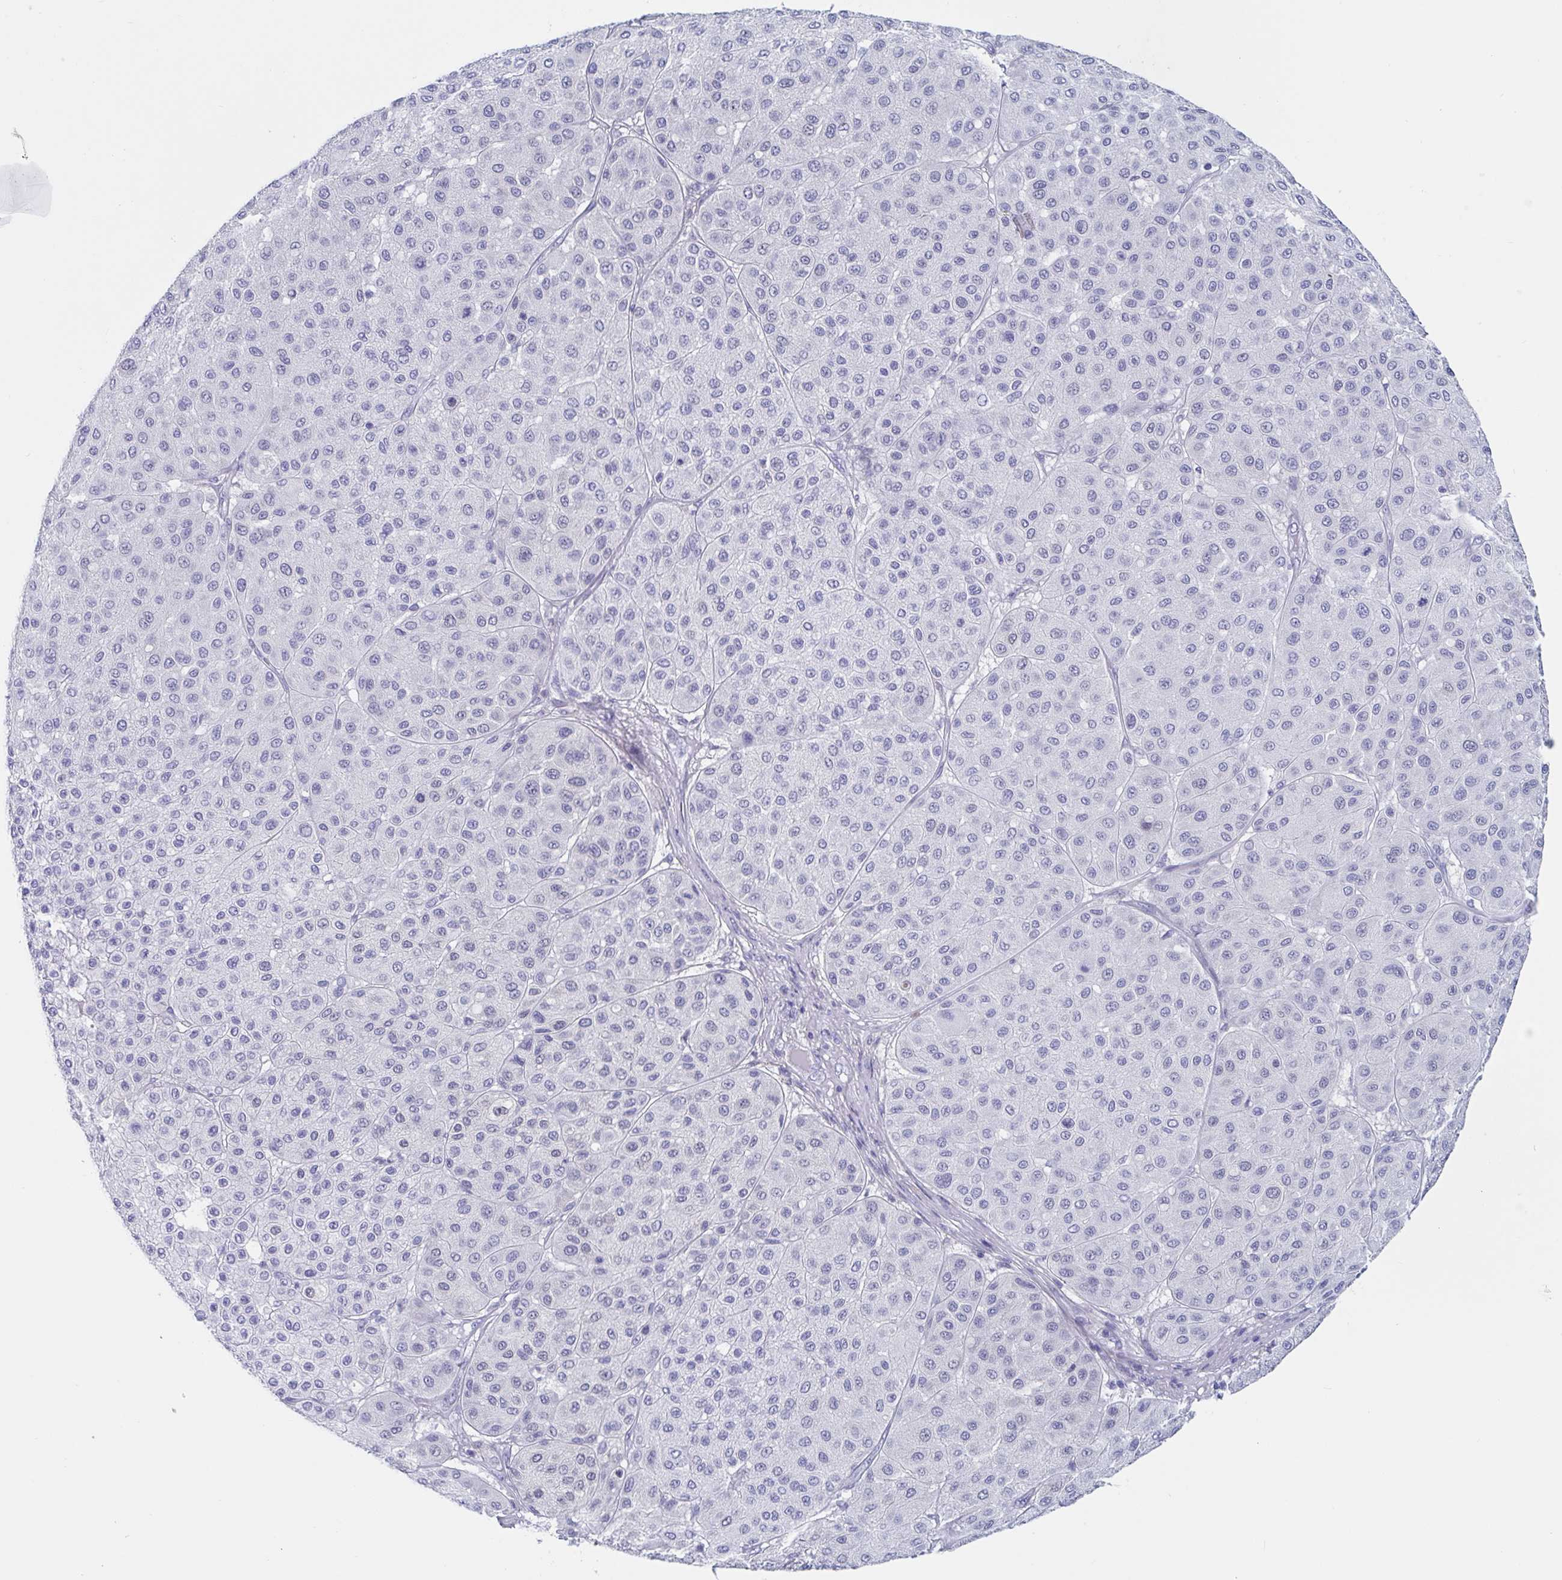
{"staining": {"intensity": "negative", "quantity": "none", "location": "none"}, "tissue": "melanoma", "cell_type": "Tumor cells", "image_type": "cancer", "snomed": [{"axis": "morphology", "description": "Malignant melanoma, Metastatic site"}, {"axis": "topography", "description": "Smooth muscle"}], "caption": "This is an immunohistochemistry (IHC) photomicrograph of human malignant melanoma (metastatic site). There is no staining in tumor cells.", "gene": "DPEP3", "patient": {"sex": "male", "age": 41}}